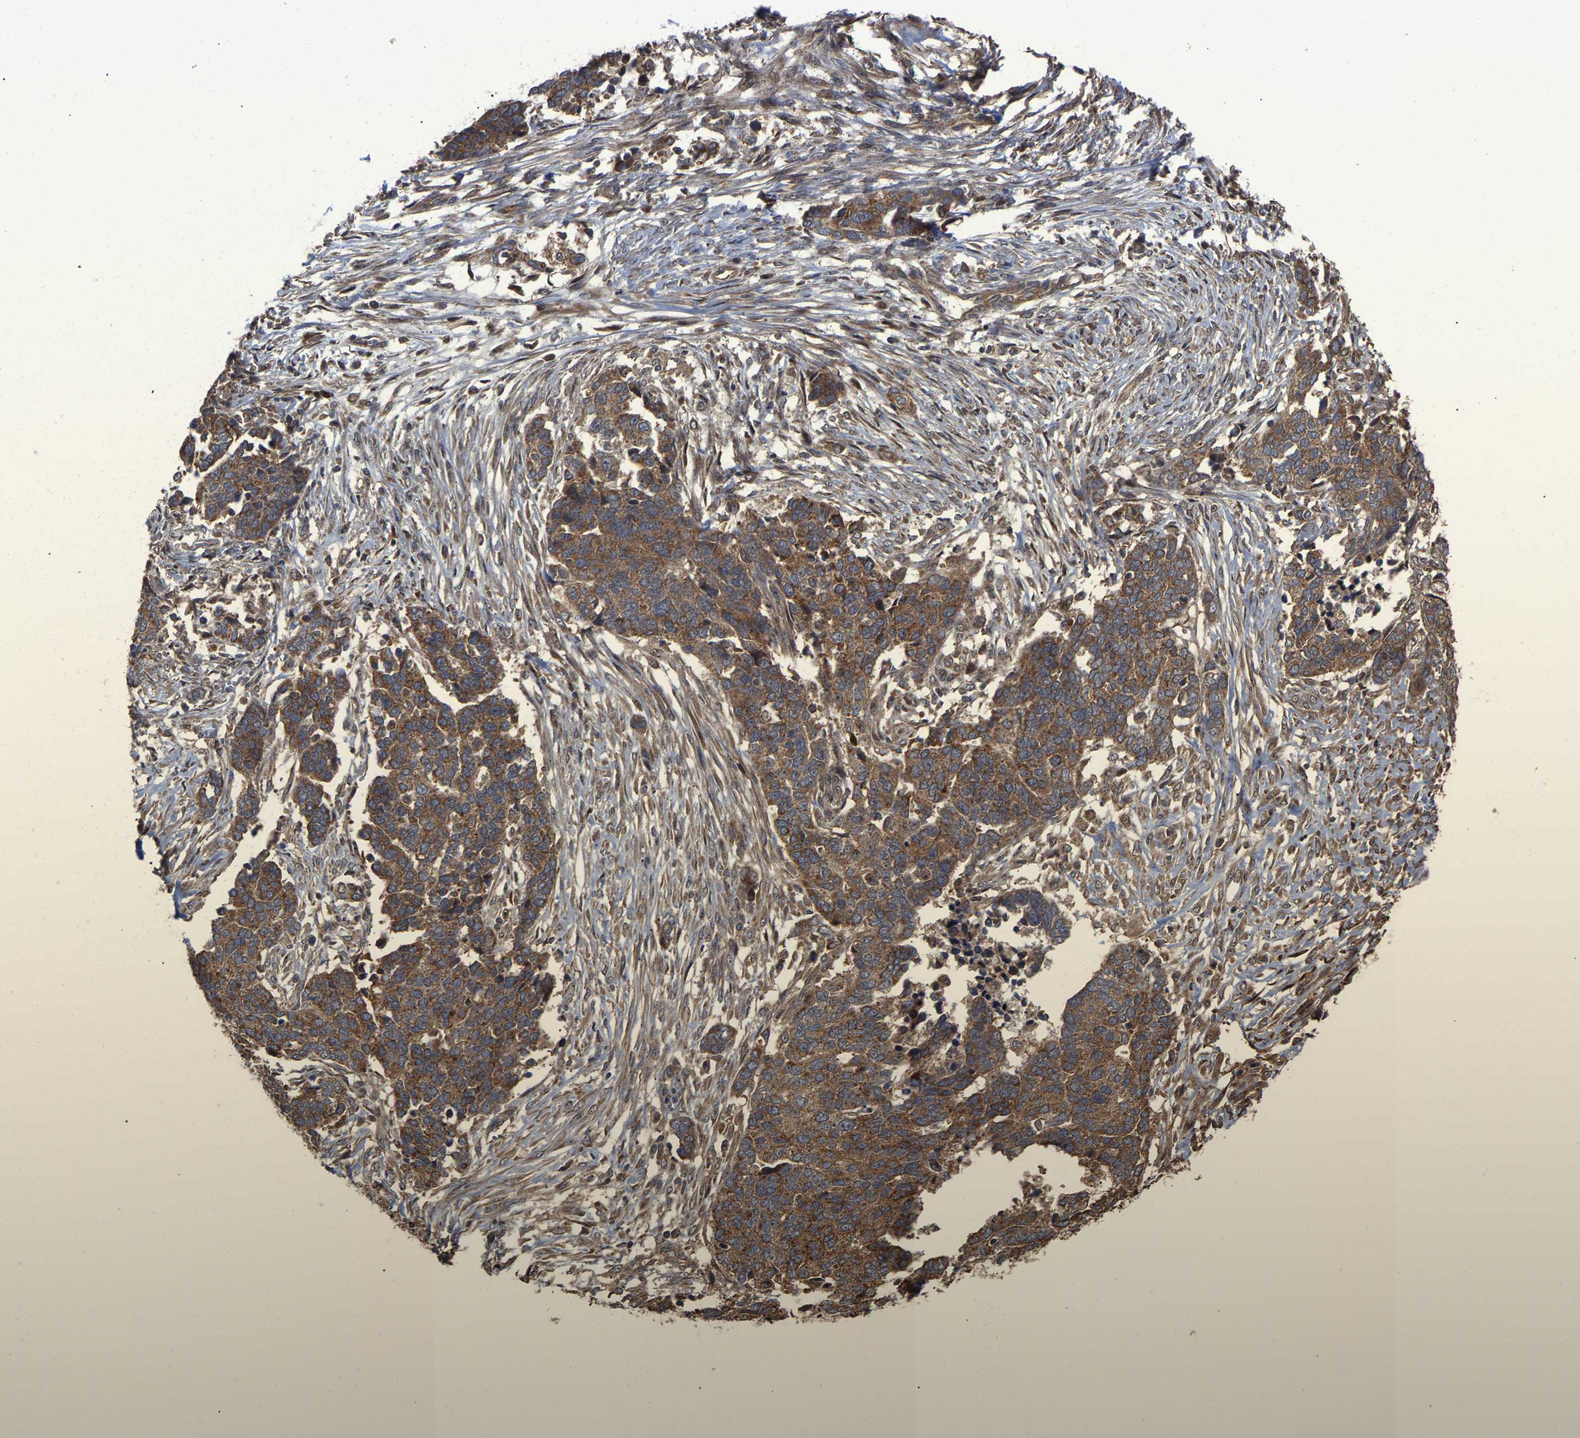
{"staining": {"intensity": "moderate", "quantity": ">75%", "location": "cytoplasmic/membranous"}, "tissue": "ovarian cancer", "cell_type": "Tumor cells", "image_type": "cancer", "snomed": [{"axis": "morphology", "description": "Cystadenocarcinoma, serous, NOS"}, {"axis": "topography", "description": "Ovary"}], "caption": "This is an image of immunohistochemistry staining of serous cystadenocarcinoma (ovarian), which shows moderate positivity in the cytoplasmic/membranous of tumor cells.", "gene": "GCC1", "patient": {"sex": "female", "age": 44}}